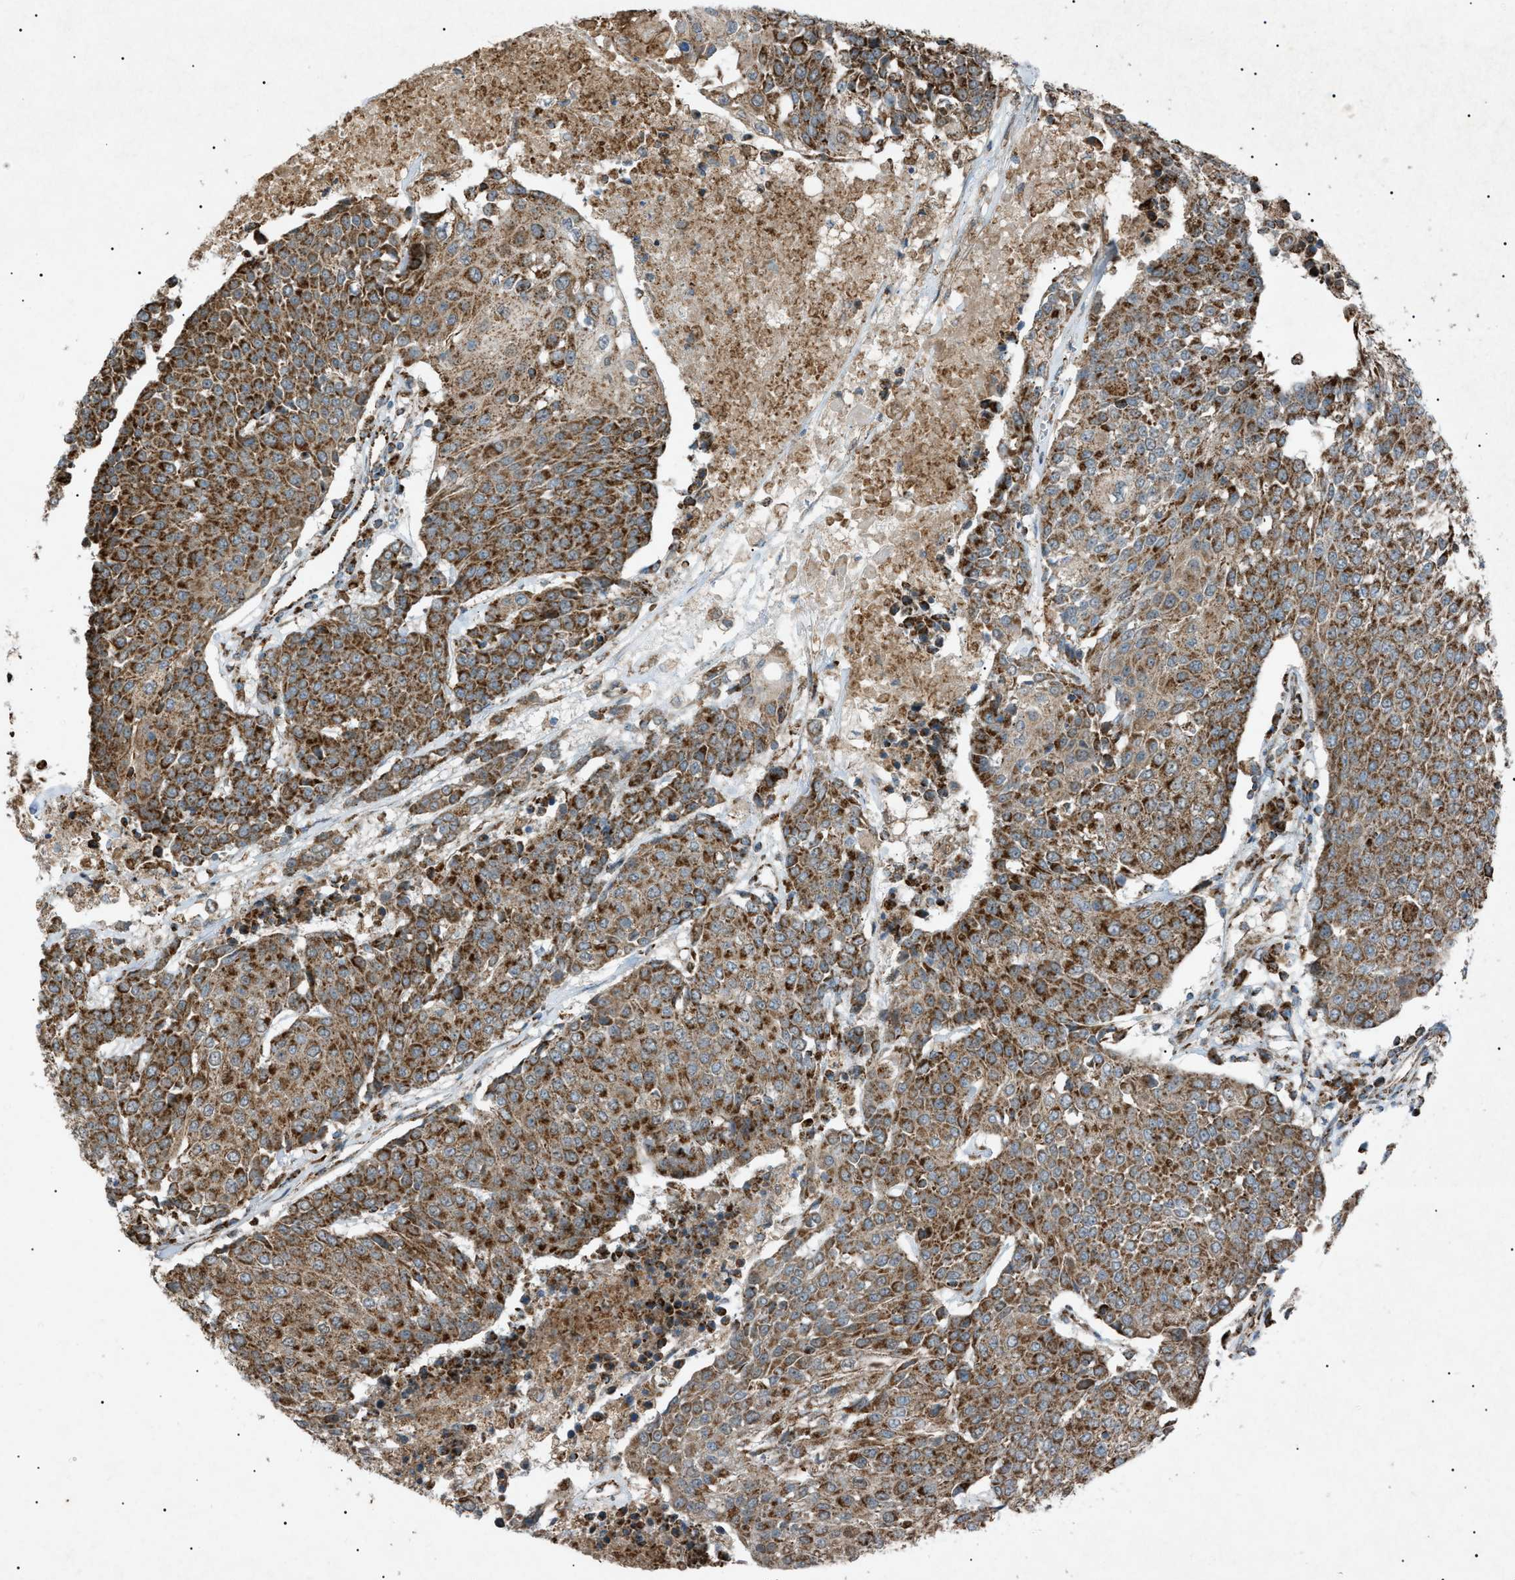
{"staining": {"intensity": "strong", "quantity": ">75%", "location": "cytoplasmic/membranous"}, "tissue": "urothelial cancer", "cell_type": "Tumor cells", "image_type": "cancer", "snomed": [{"axis": "morphology", "description": "Urothelial carcinoma, High grade"}, {"axis": "topography", "description": "Urinary bladder"}], "caption": "The image displays immunohistochemical staining of urothelial carcinoma (high-grade). There is strong cytoplasmic/membranous staining is seen in approximately >75% of tumor cells.", "gene": "C1GALT1C1", "patient": {"sex": "female", "age": 85}}